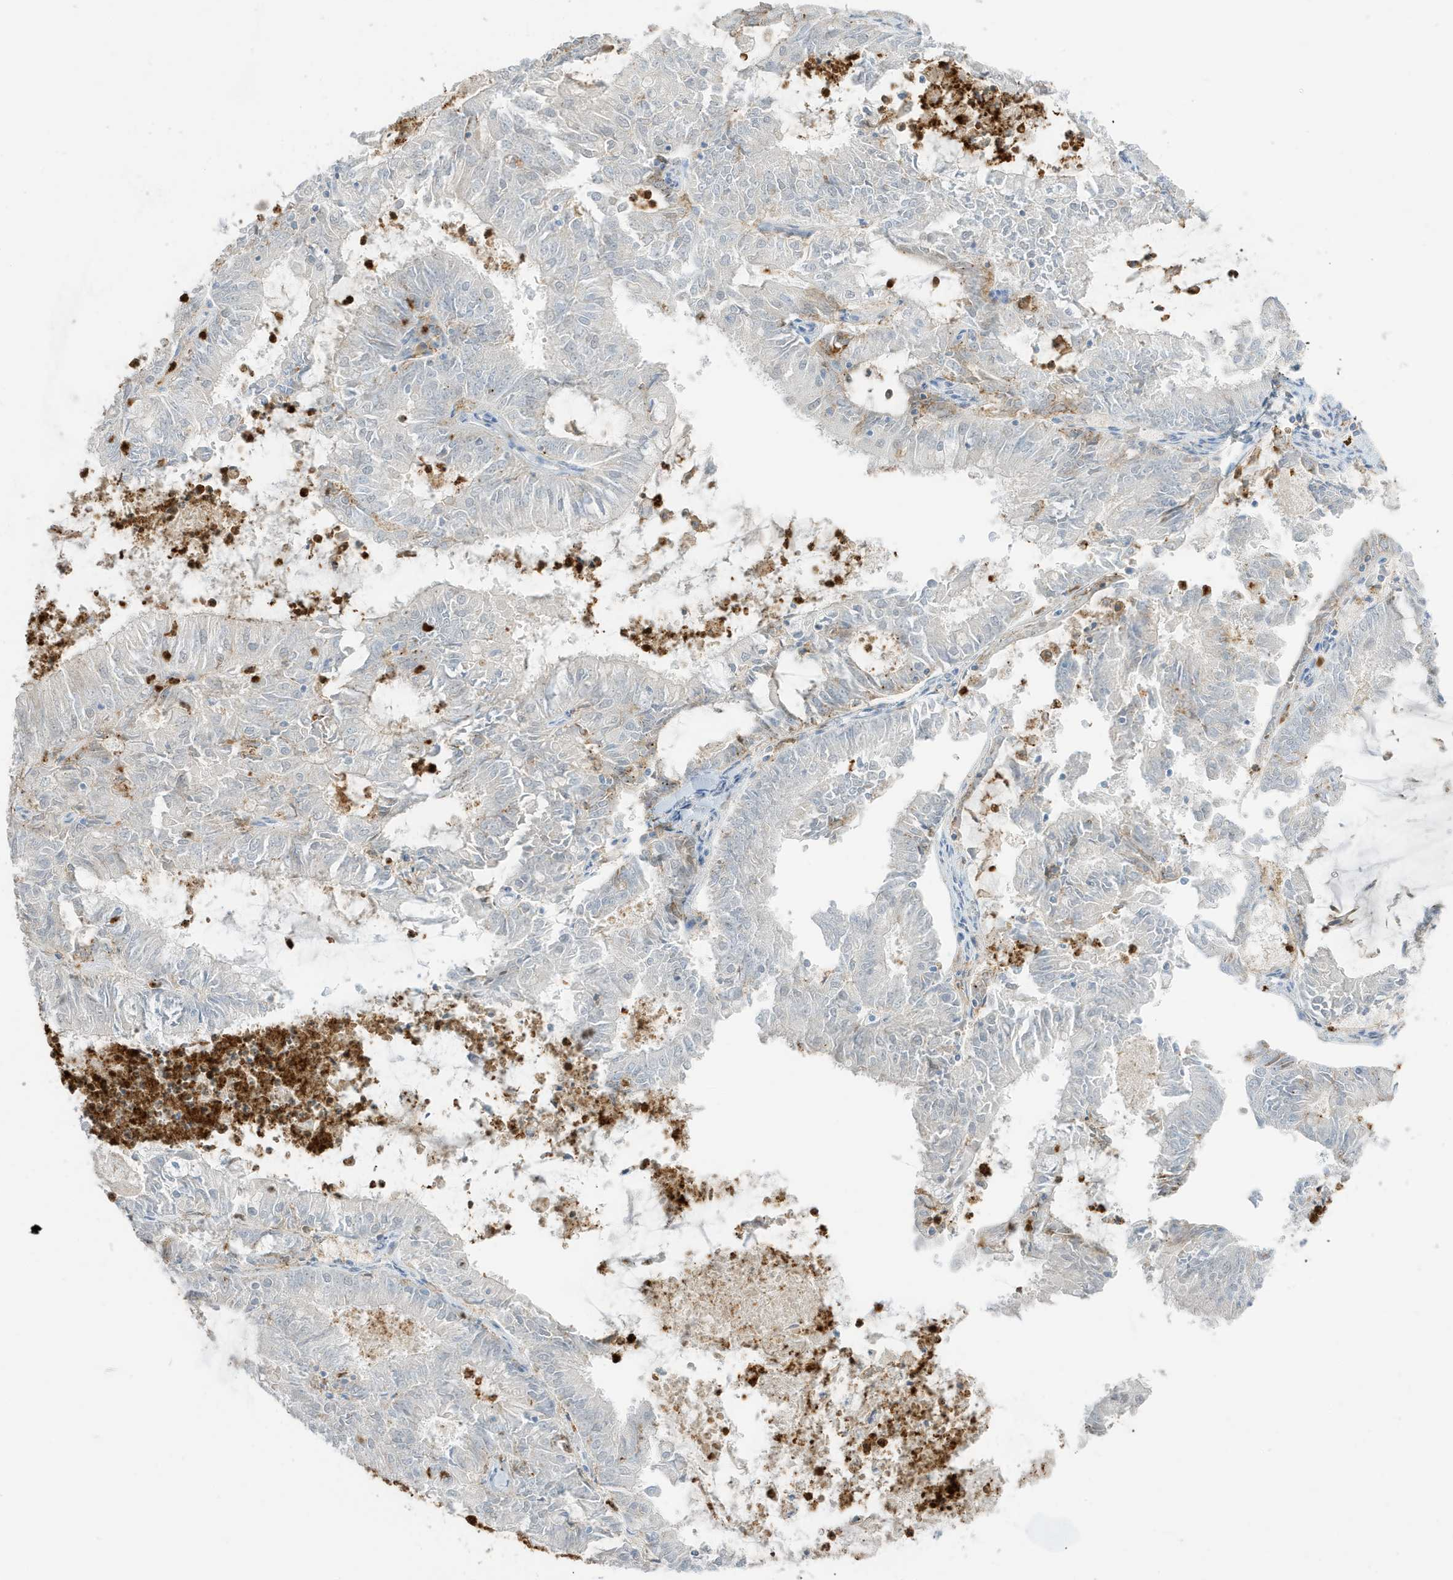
{"staining": {"intensity": "negative", "quantity": "none", "location": "none"}, "tissue": "endometrial cancer", "cell_type": "Tumor cells", "image_type": "cancer", "snomed": [{"axis": "morphology", "description": "Adenocarcinoma, NOS"}, {"axis": "topography", "description": "Endometrium"}], "caption": "Human endometrial cancer stained for a protein using IHC demonstrates no staining in tumor cells.", "gene": "GCA", "patient": {"sex": "female", "age": 57}}